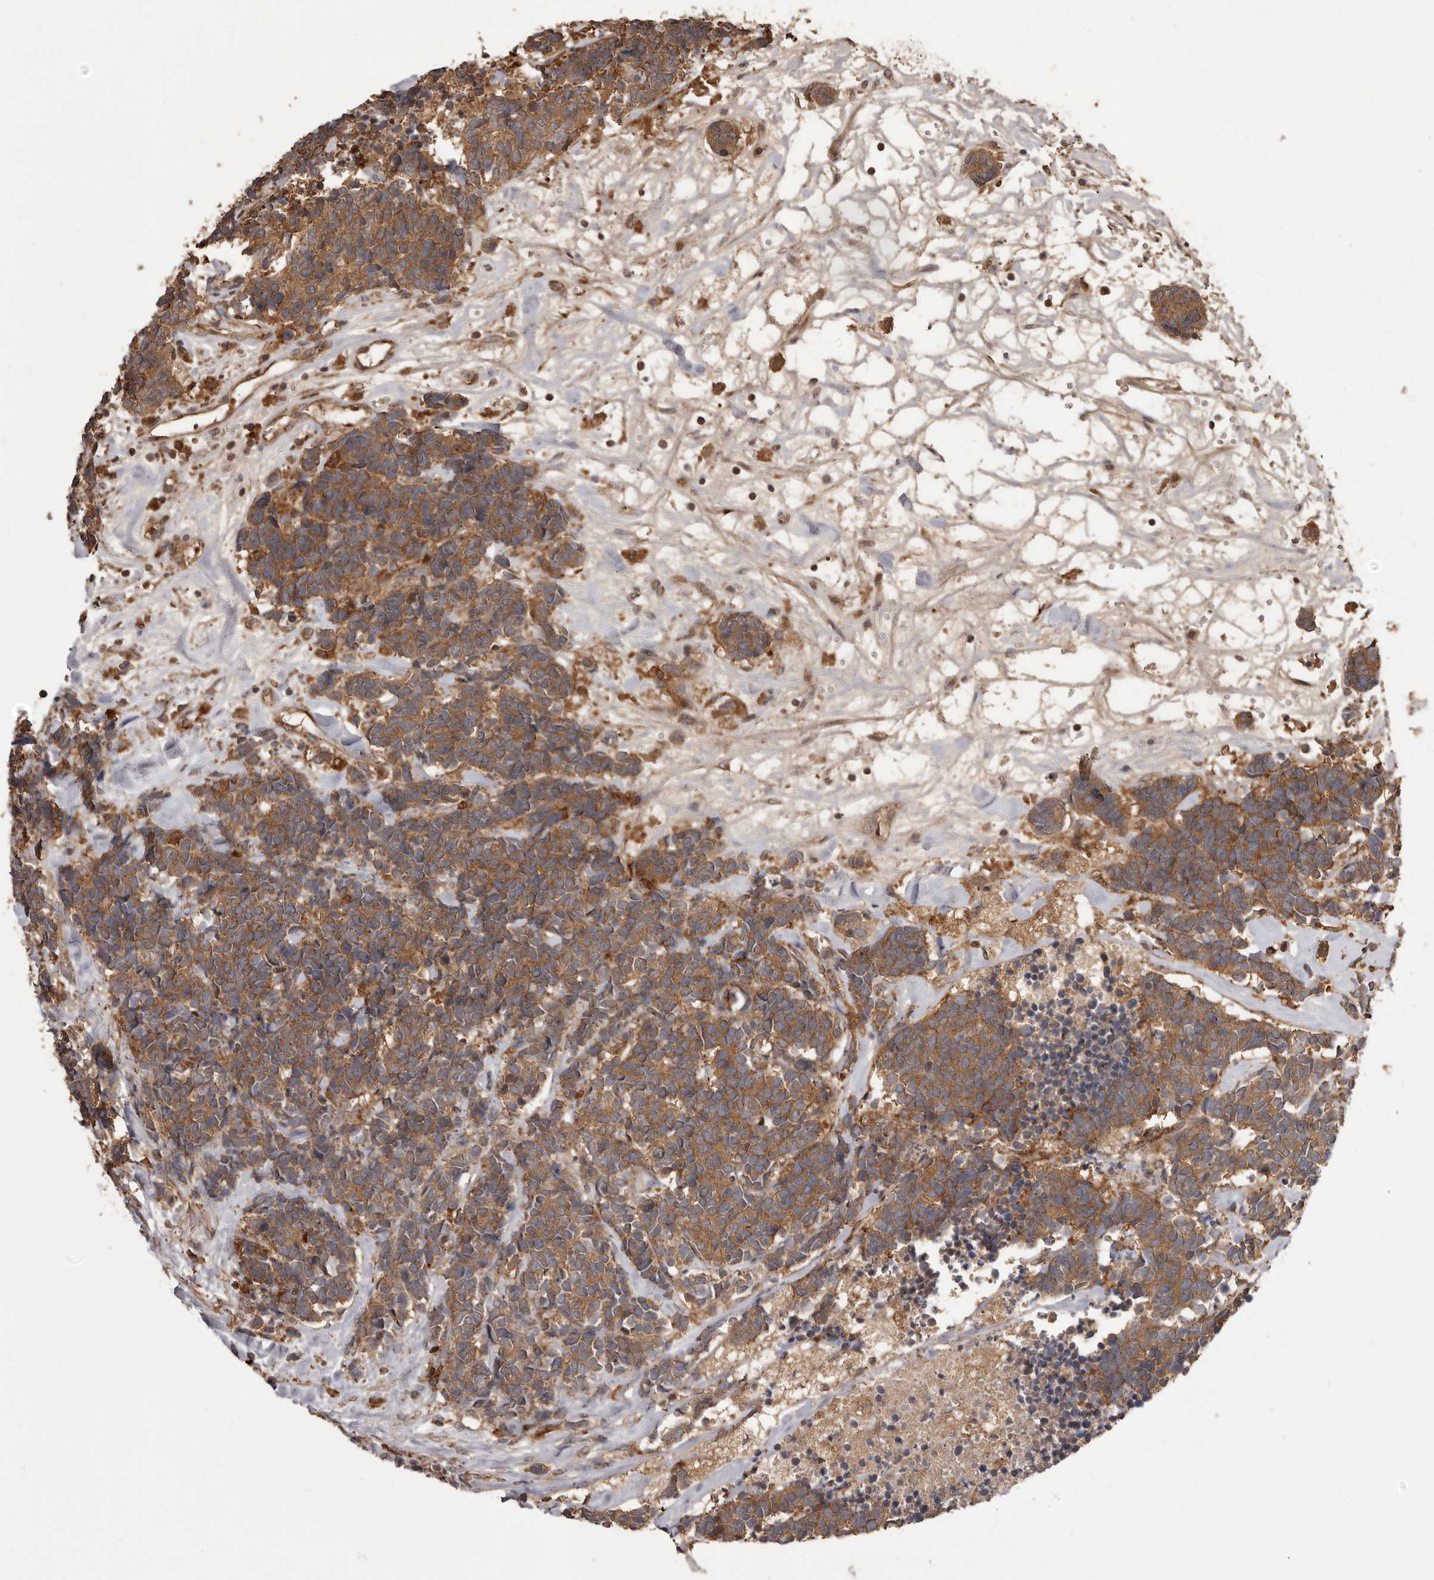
{"staining": {"intensity": "strong", "quantity": ">75%", "location": "cytoplasmic/membranous"}, "tissue": "carcinoid", "cell_type": "Tumor cells", "image_type": "cancer", "snomed": [{"axis": "morphology", "description": "Carcinoma, NOS"}, {"axis": "morphology", "description": "Carcinoid, malignant, NOS"}, {"axis": "topography", "description": "Urinary bladder"}], "caption": "Carcinoid was stained to show a protein in brown. There is high levels of strong cytoplasmic/membranous staining in approximately >75% of tumor cells.", "gene": "SLC22A3", "patient": {"sex": "male", "age": 57}}